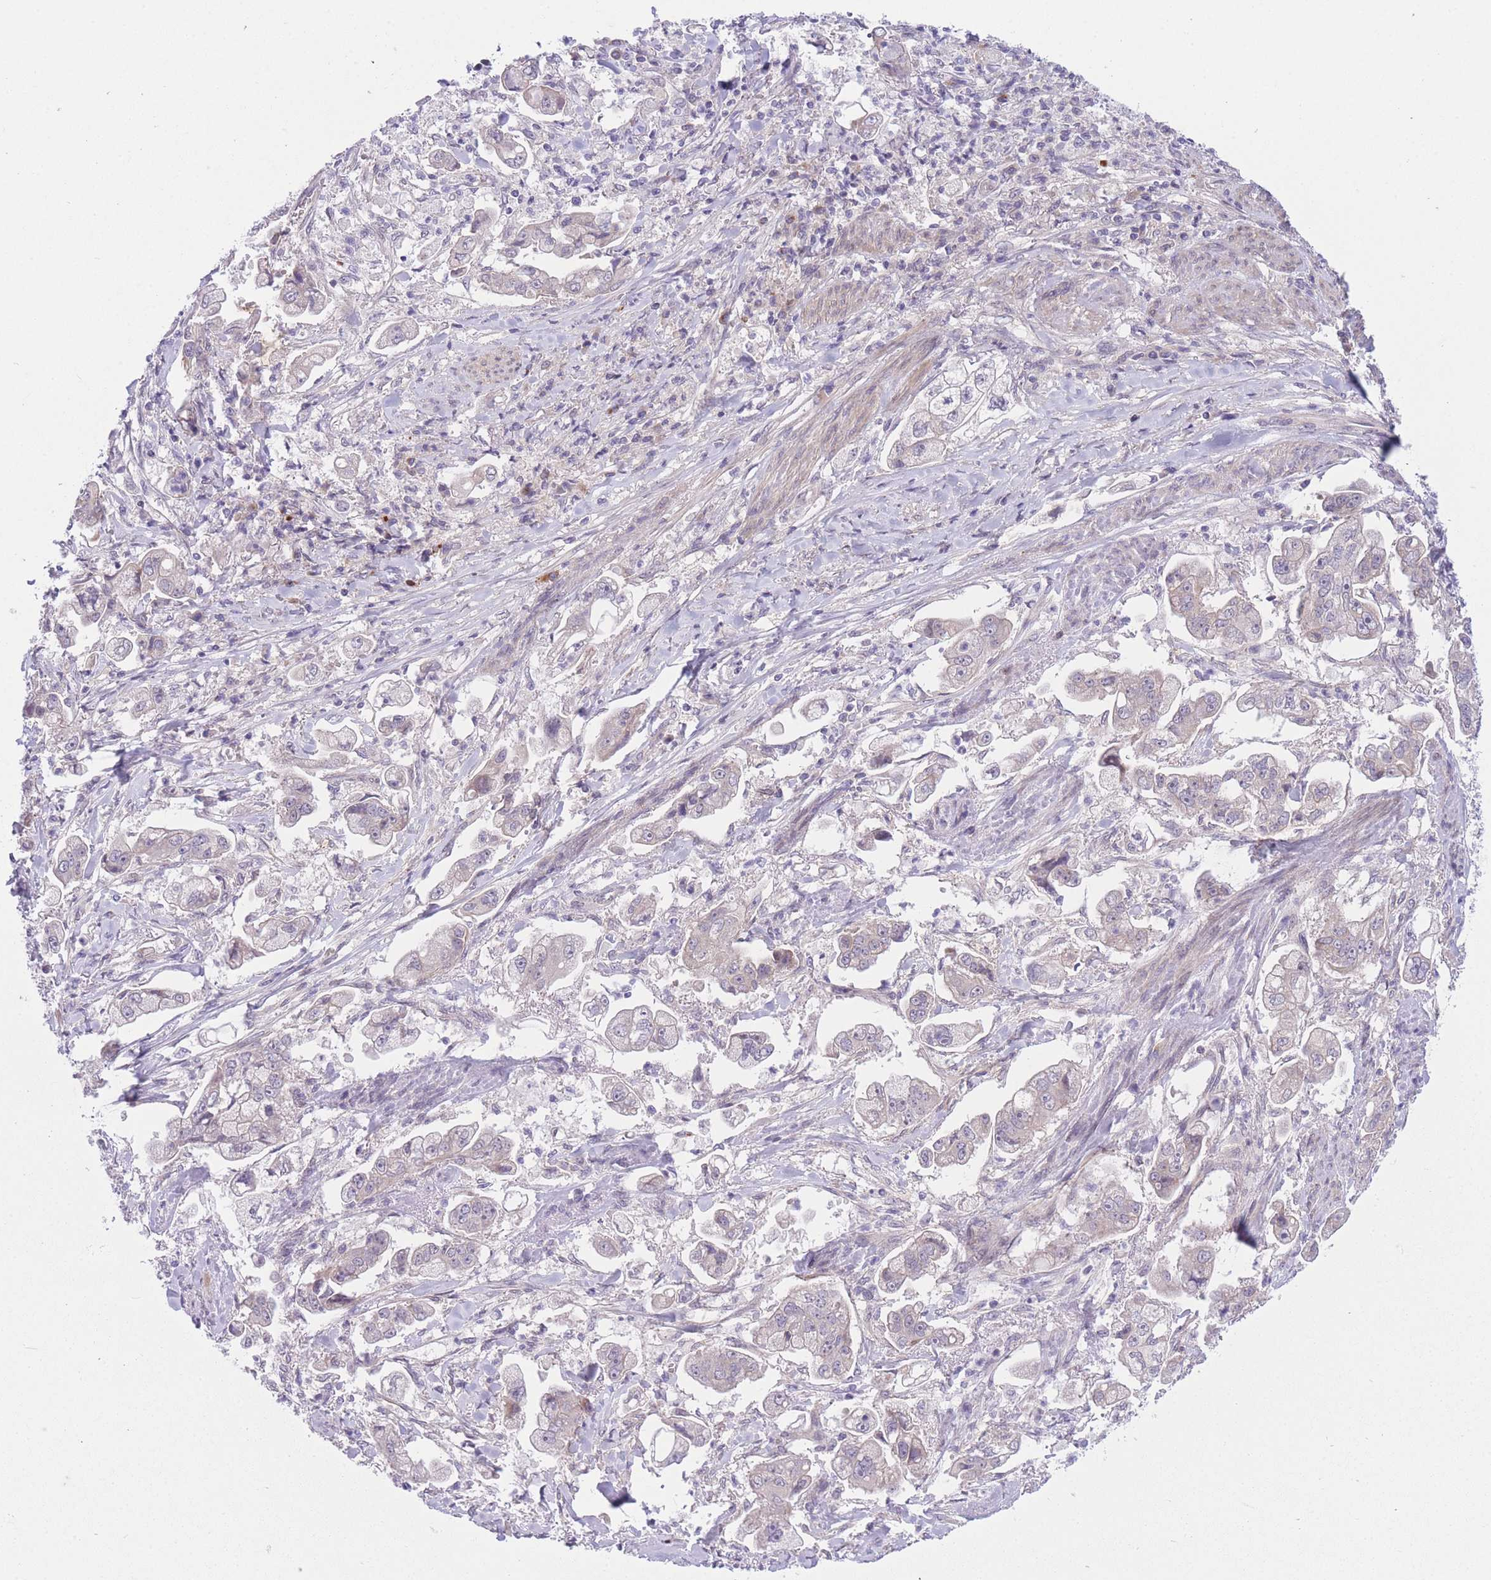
{"staining": {"intensity": "negative", "quantity": "none", "location": "none"}, "tissue": "stomach cancer", "cell_type": "Tumor cells", "image_type": "cancer", "snomed": [{"axis": "morphology", "description": "Adenocarcinoma, NOS"}, {"axis": "topography", "description": "Stomach"}], "caption": "Tumor cells are negative for protein expression in human stomach cancer (adenocarcinoma).", "gene": "CDC25B", "patient": {"sex": "male", "age": 62}}